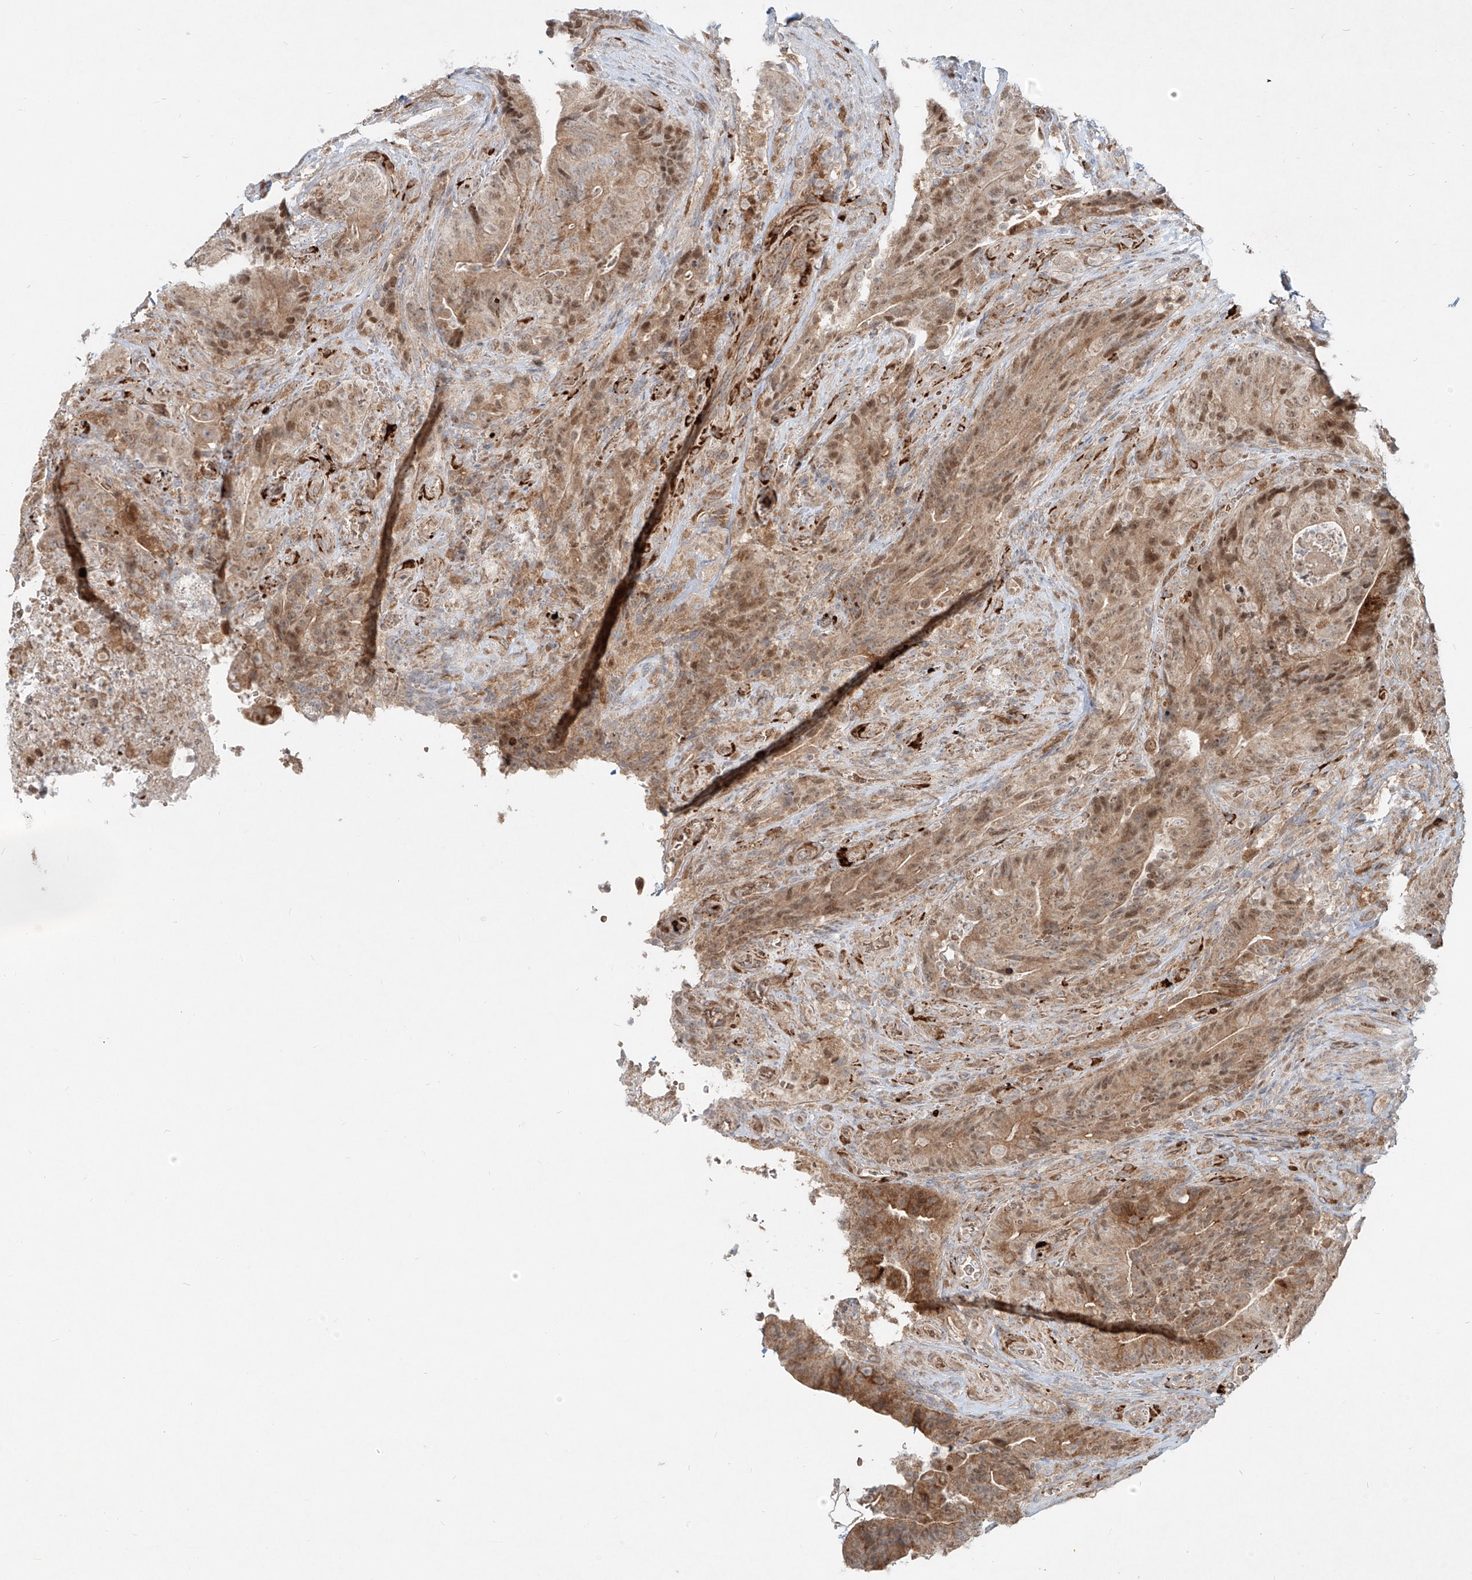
{"staining": {"intensity": "weak", "quantity": ">75%", "location": "cytoplasmic/membranous,nuclear"}, "tissue": "colorectal cancer", "cell_type": "Tumor cells", "image_type": "cancer", "snomed": [{"axis": "morphology", "description": "Normal tissue, NOS"}, {"axis": "topography", "description": "Colon"}], "caption": "Human colorectal cancer stained with a protein marker exhibits weak staining in tumor cells.", "gene": "FGD2", "patient": {"sex": "female", "age": 82}}